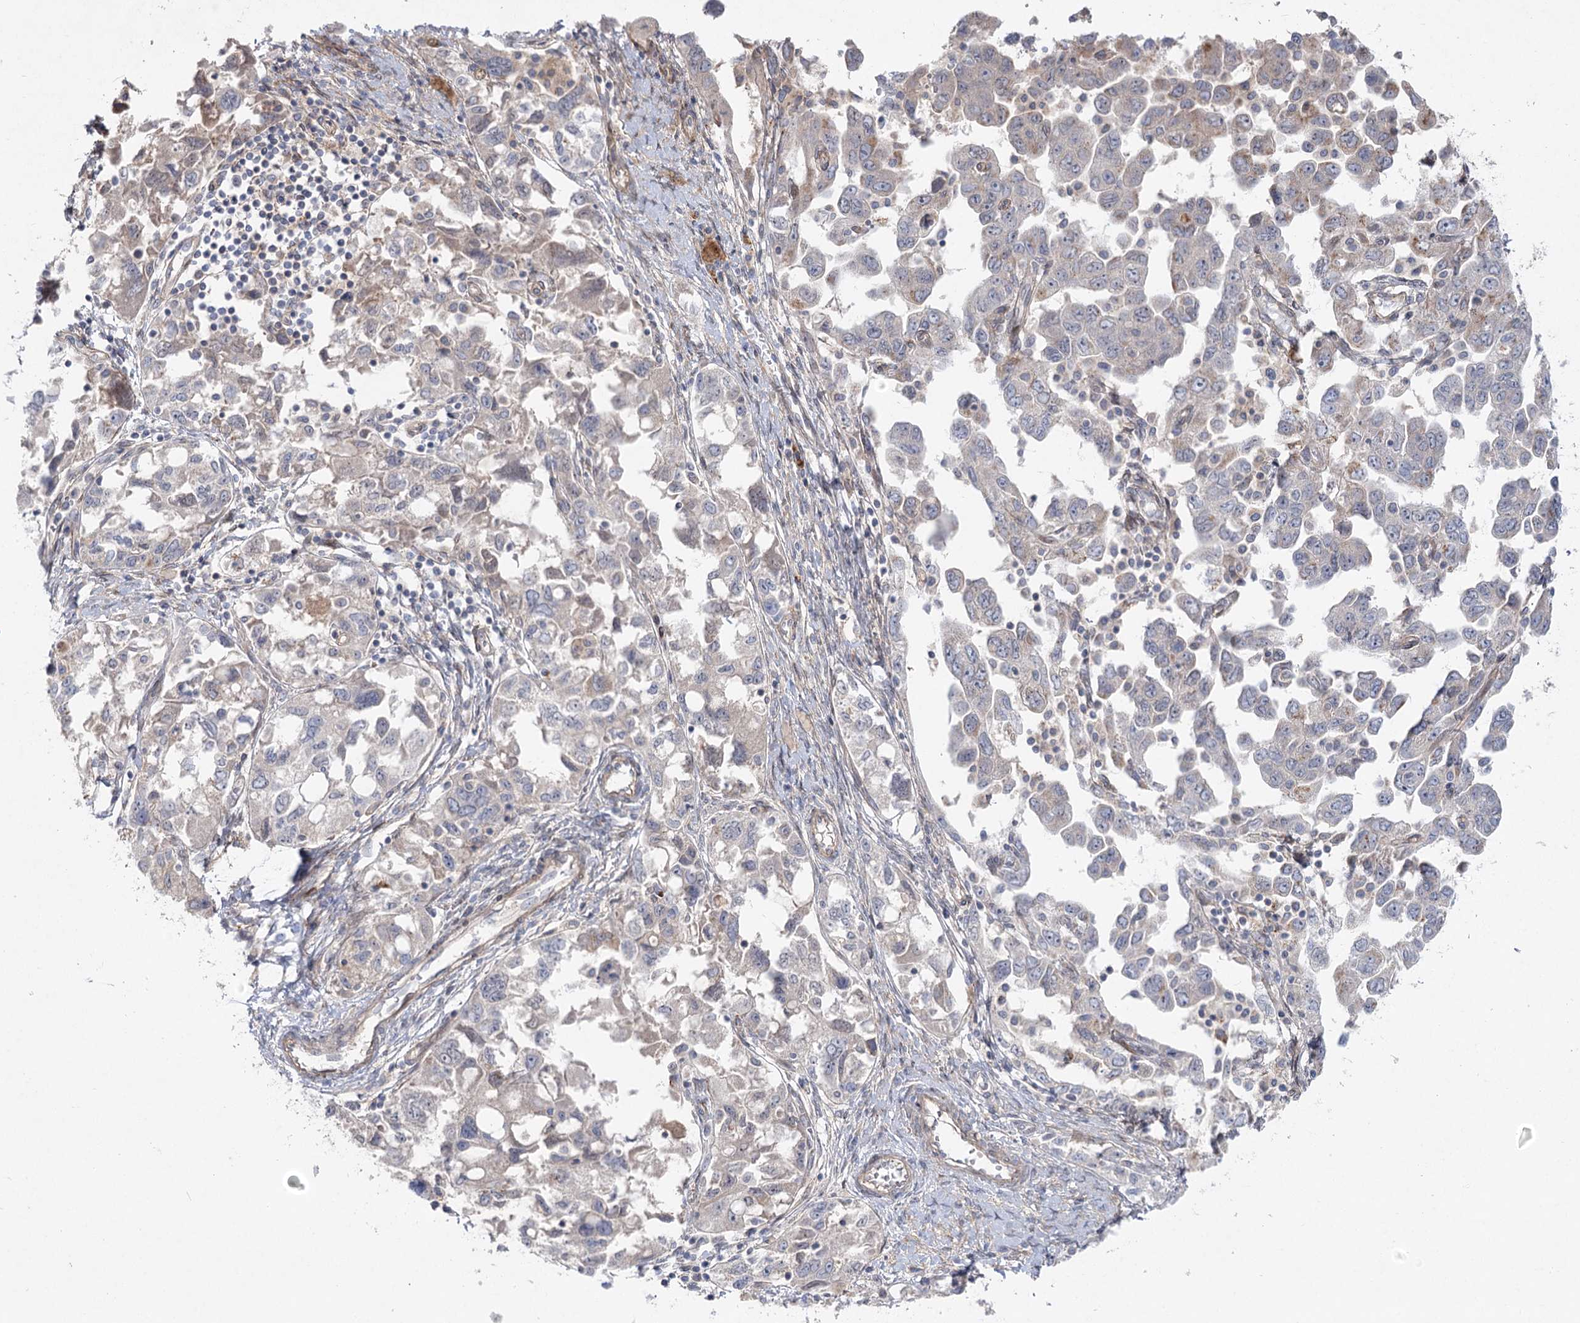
{"staining": {"intensity": "weak", "quantity": "<25%", "location": "cytoplasmic/membranous"}, "tissue": "ovarian cancer", "cell_type": "Tumor cells", "image_type": "cancer", "snomed": [{"axis": "morphology", "description": "Carcinoma, NOS"}, {"axis": "morphology", "description": "Cystadenocarcinoma, serous, NOS"}, {"axis": "topography", "description": "Ovary"}], "caption": "The immunohistochemistry (IHC) histopathology image has no significant staining in tumor cells of ovarian cancer tissue.", "gene": "SH3BP5L", "patient": {"sex": "female", "age": 69}}